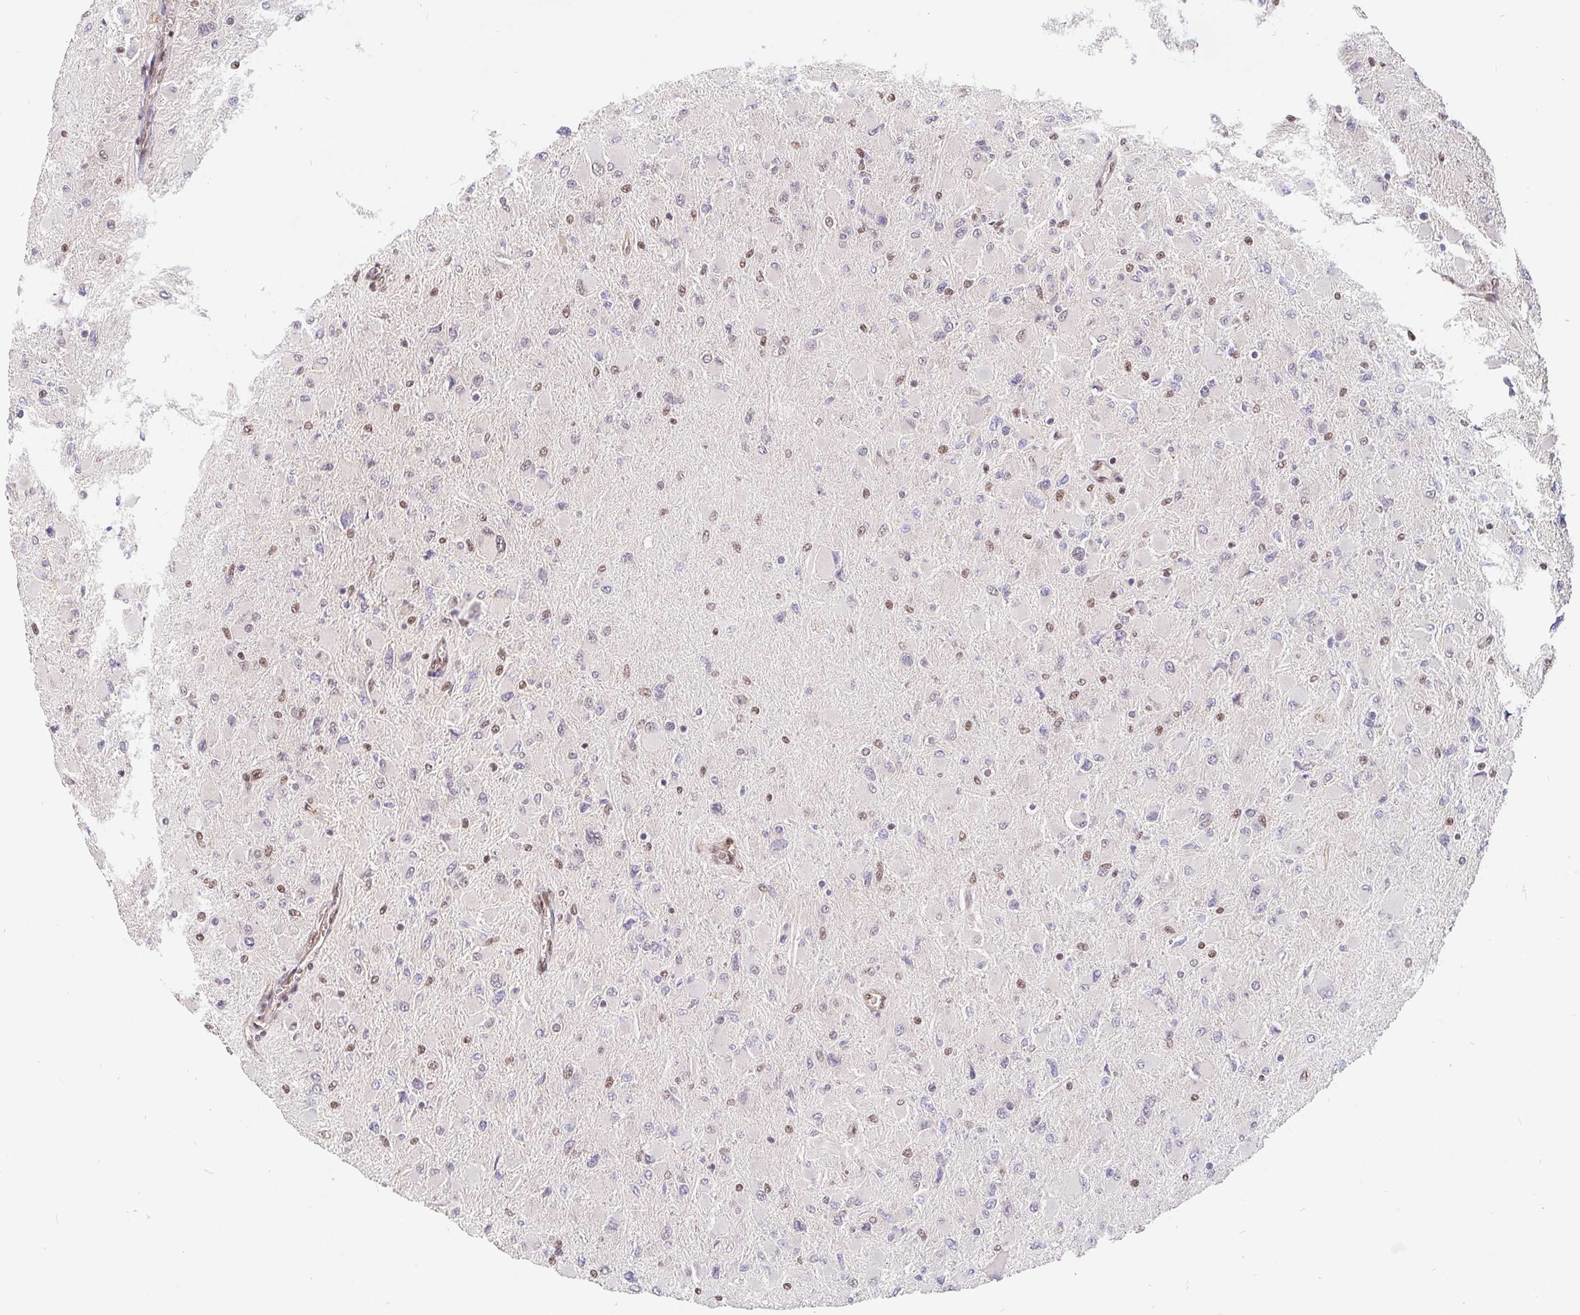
{"staining": {"intensity": "weak", "quantity": "25%-75%", "location": "nuclear"}, "tissue": "glioma", "cell_type": "Tumor cells", "image_type": "cancer", "snomed": [{"axis": "morphology", "description": "Glioma, malignant, High grade"}, {"axis": "topography", "description": "Cerebral cortex"}], "caption": "A brown stain highlights weak nuclear positivity of a protein in glioma tumor cells.", "gene": "POU2F1", "patient": {"sex": "female", "age": 36}}